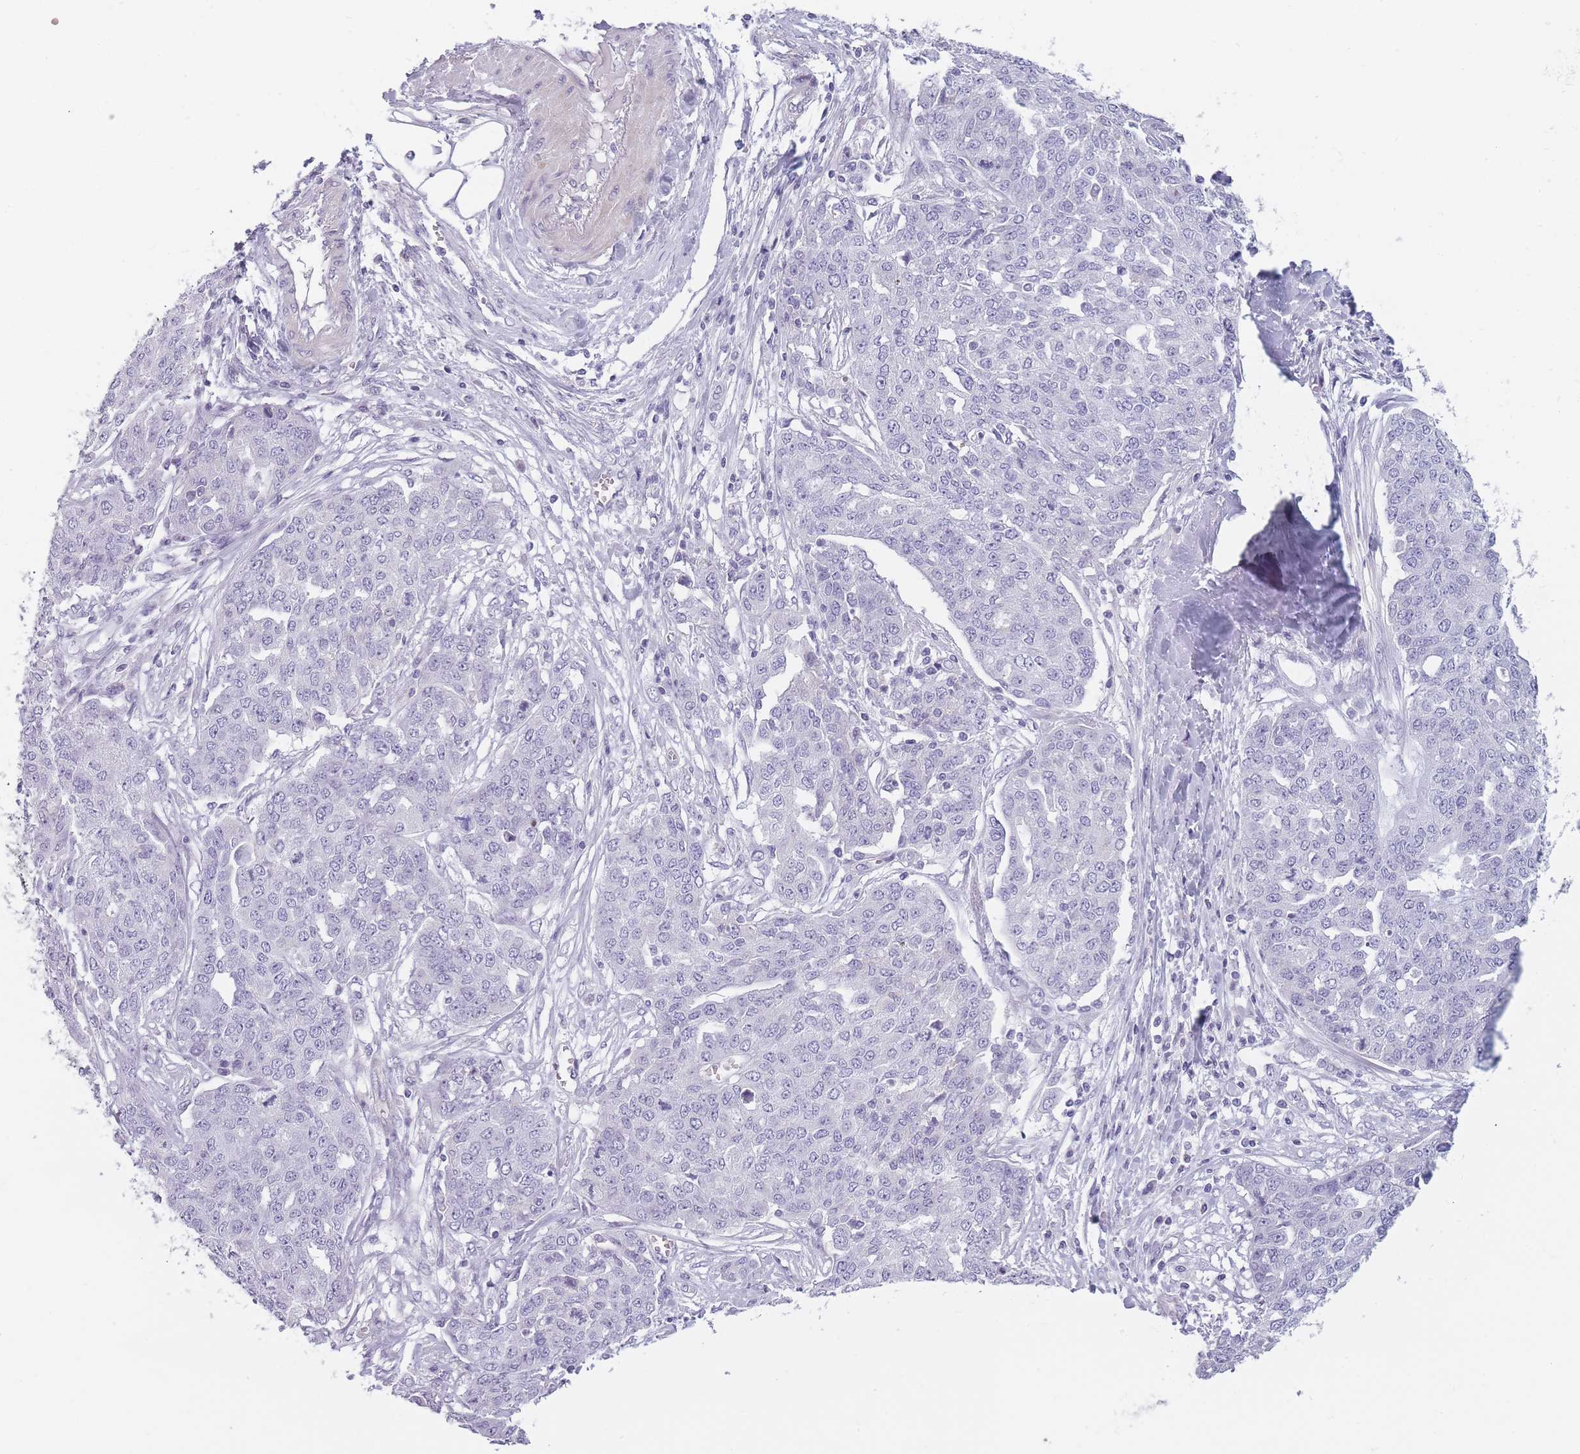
{"staining": {"intensity": "negative", "quantity": "none", "location": "none"}, "tissue": "ovarian cancer", "cell_type": "Tumor cells", "image_type": "cancer", "snomed": [{"axis": "morphology", "description": "Cystadenocarcinoma, serous, NOS"}, {"axis": "topography", "description": "Soft tissue"}, {"axis": "topography", "description": "Ovary"}], "caption": "Protein analysis of serous cystadenocarcinoma (ovarian) shows no significant expression in tumor cells.", "gene": "GGT1", "patient": {"sex": "female", "age": 57}}